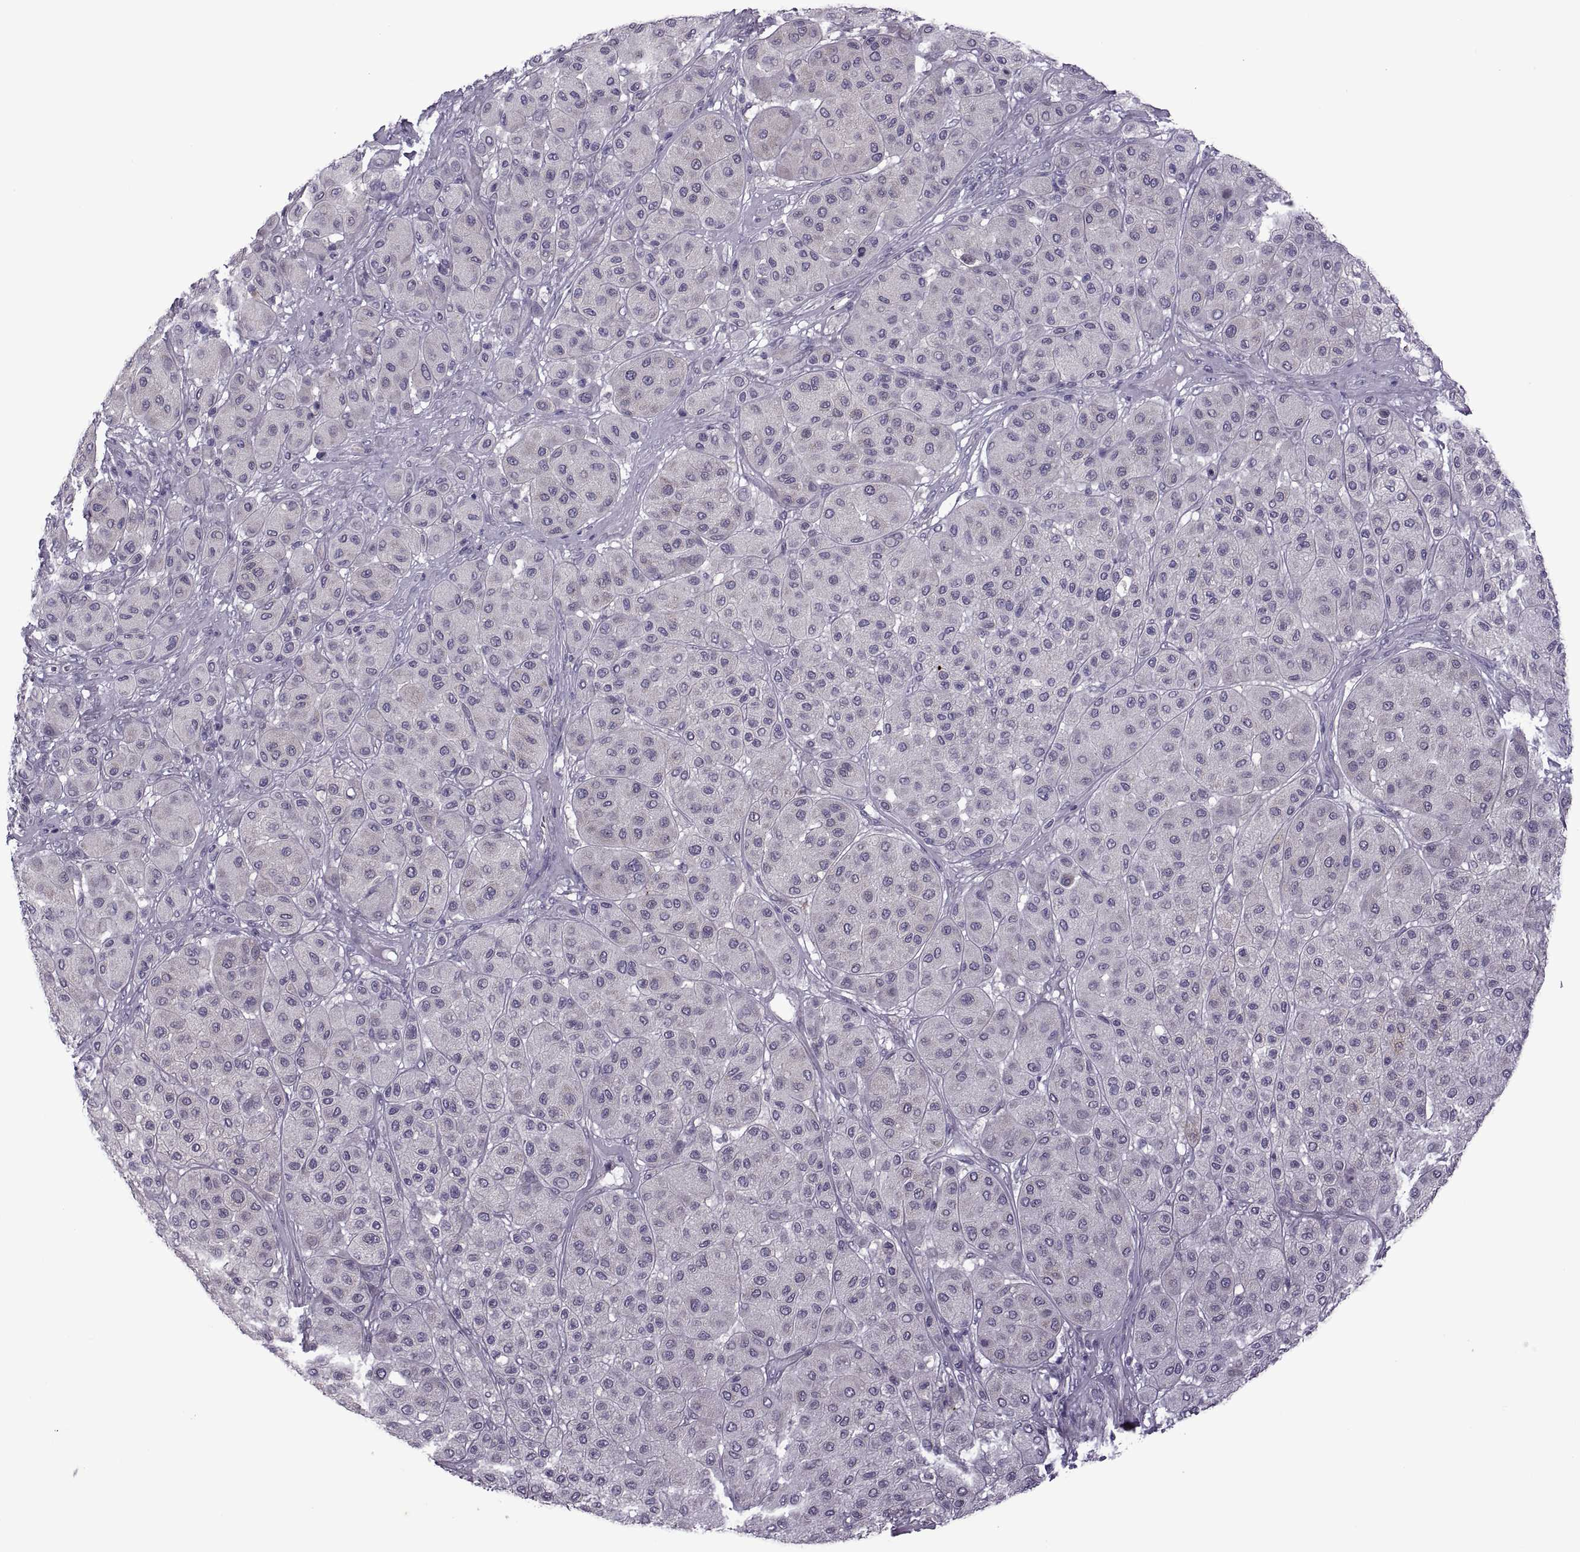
{"staining": {"intensity": "negative", "quantity": "none", "location": "none"}, "tissue": "melanoma", "cell_type": "Tumor cells", "image_type": "cancer", "snomed": [{"axis": "morphology", "description": "Malignant melanoma, Metastatic site"}, {"axis": "topography", "description": "Smooth muscle"}], "caption": "Immunohistochemical staining of human melanoma exhibits no significant expression in tumor cells.", "gene": "RIPK4", "patient": {"sex": "male", "age": 41}}